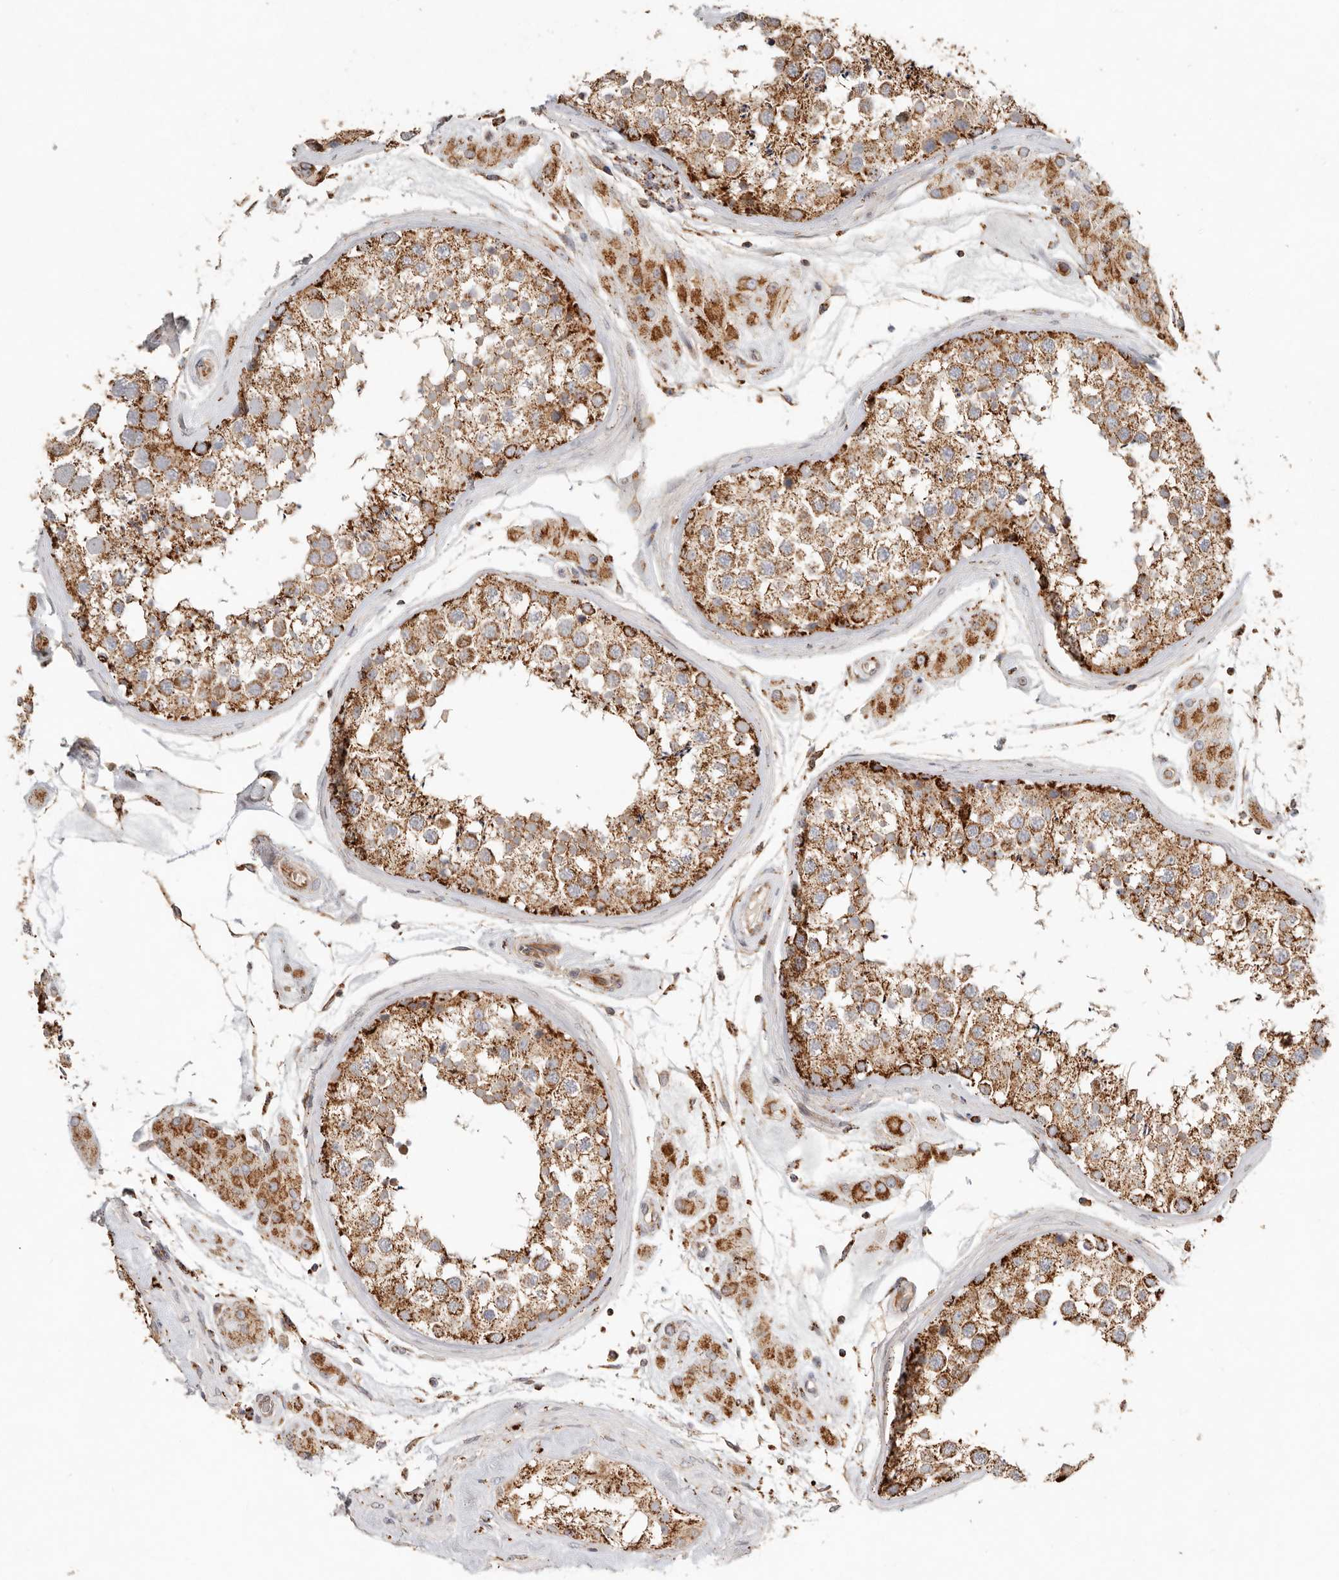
{"staining": {"intensity": "strong", "quantity": ">75%", "location": "cytoplasmic/membranous"}, "tissue": "testis", "cell_type": "Cells in seminiferous ducts", "image_type": "normal", "snomed": [{"axis": "morphology", "description": "Normal tissue, NOS"}, {"axis": "topography", "description": "Testis"}], "caption": "High-power microscopy captured an IHC image of benign testis, revealing strong cytoplasmic/membranous staining in about >75% of cells in seminiferous ducts. (DAB (3,3'-diaminobenzidine) IHC with brightfield microscopy, high magnification).", "gene": "ARHGEF10L", "patient": {"sex": "male", "age": 46}}